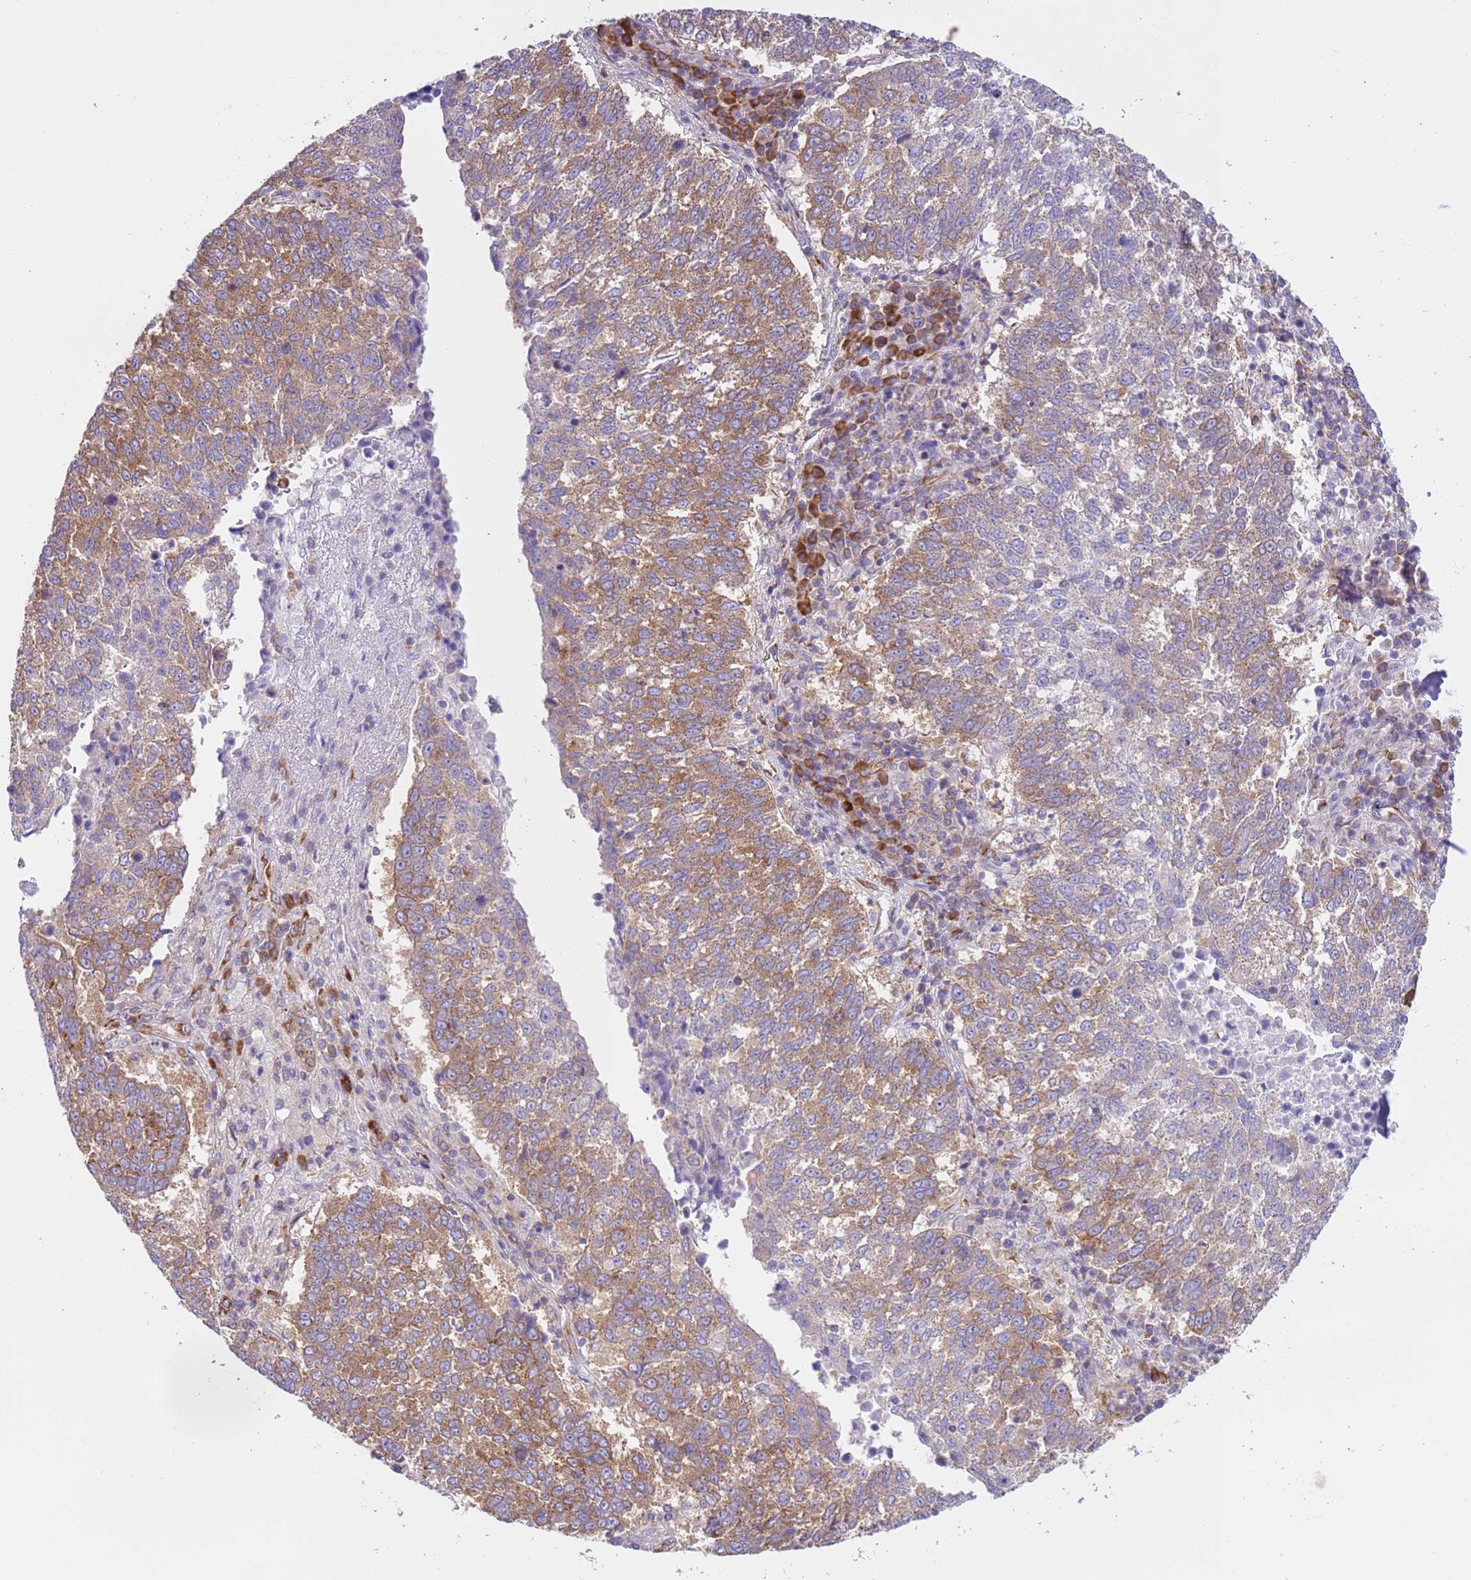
{"staining": {"intensity": "moderate", "quantity": ">75%", "location": "cytoplasmic/membranous"}, "tissue": "lung cancer", "cell_type": "Tumor cells", "image_type": "cancer", "snomed": [{"axis": "morphology", "description": "Squamous cell carcinoma, NOS"}, {"axis": "topography", "description": "Lung"}], "caption": "DAB immunohistochemical staining of human squamous cell carcinoma (lung) demonstrates moderate cytoplasmic/membranous protein staining in approximately >75% of tumor cells.", "gene": "VARS1", "patient": {"sex": "male", "age": 73}}